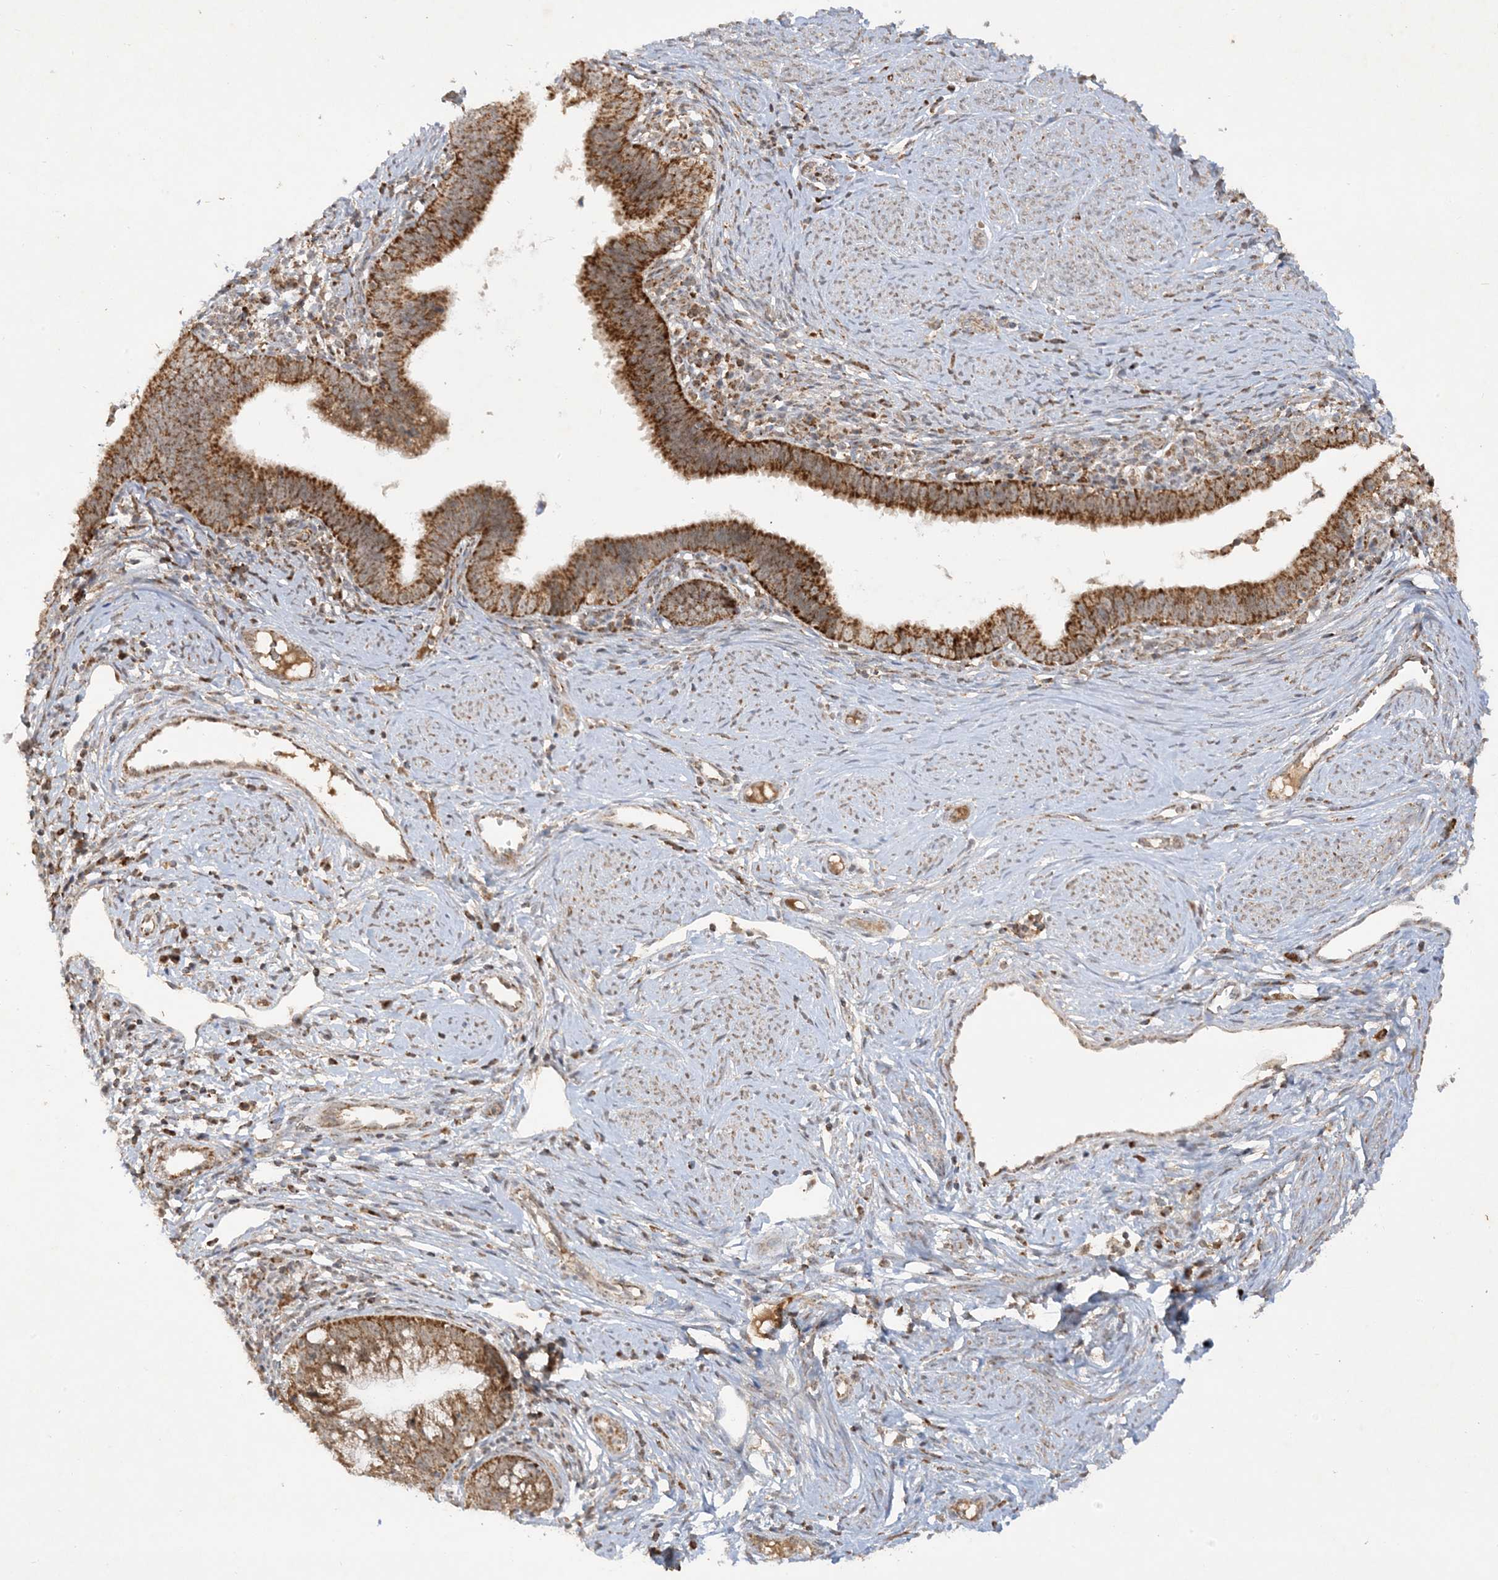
{"staining": {"intensity": "strong", "quantity": ">75%", "location": "cytoplasmic/membranous"}, "tissue": "cervical cancer", "cell_type": "Tumor cells", "image_type": "cancer", "snomed": [{"axis": "morphology", "description": "Adenocarcinoma, NOS"}, {"axis": "topography", "description": "Cervix"}], "caption": "Cervical adenocarcinoma stained with a brown dye displays strong cytoplasmic/membranous positive expression in approximately >75% of tumor cells.", "gene": "NDUFAF3", "patient": {"sex": "female", "age": 36}}